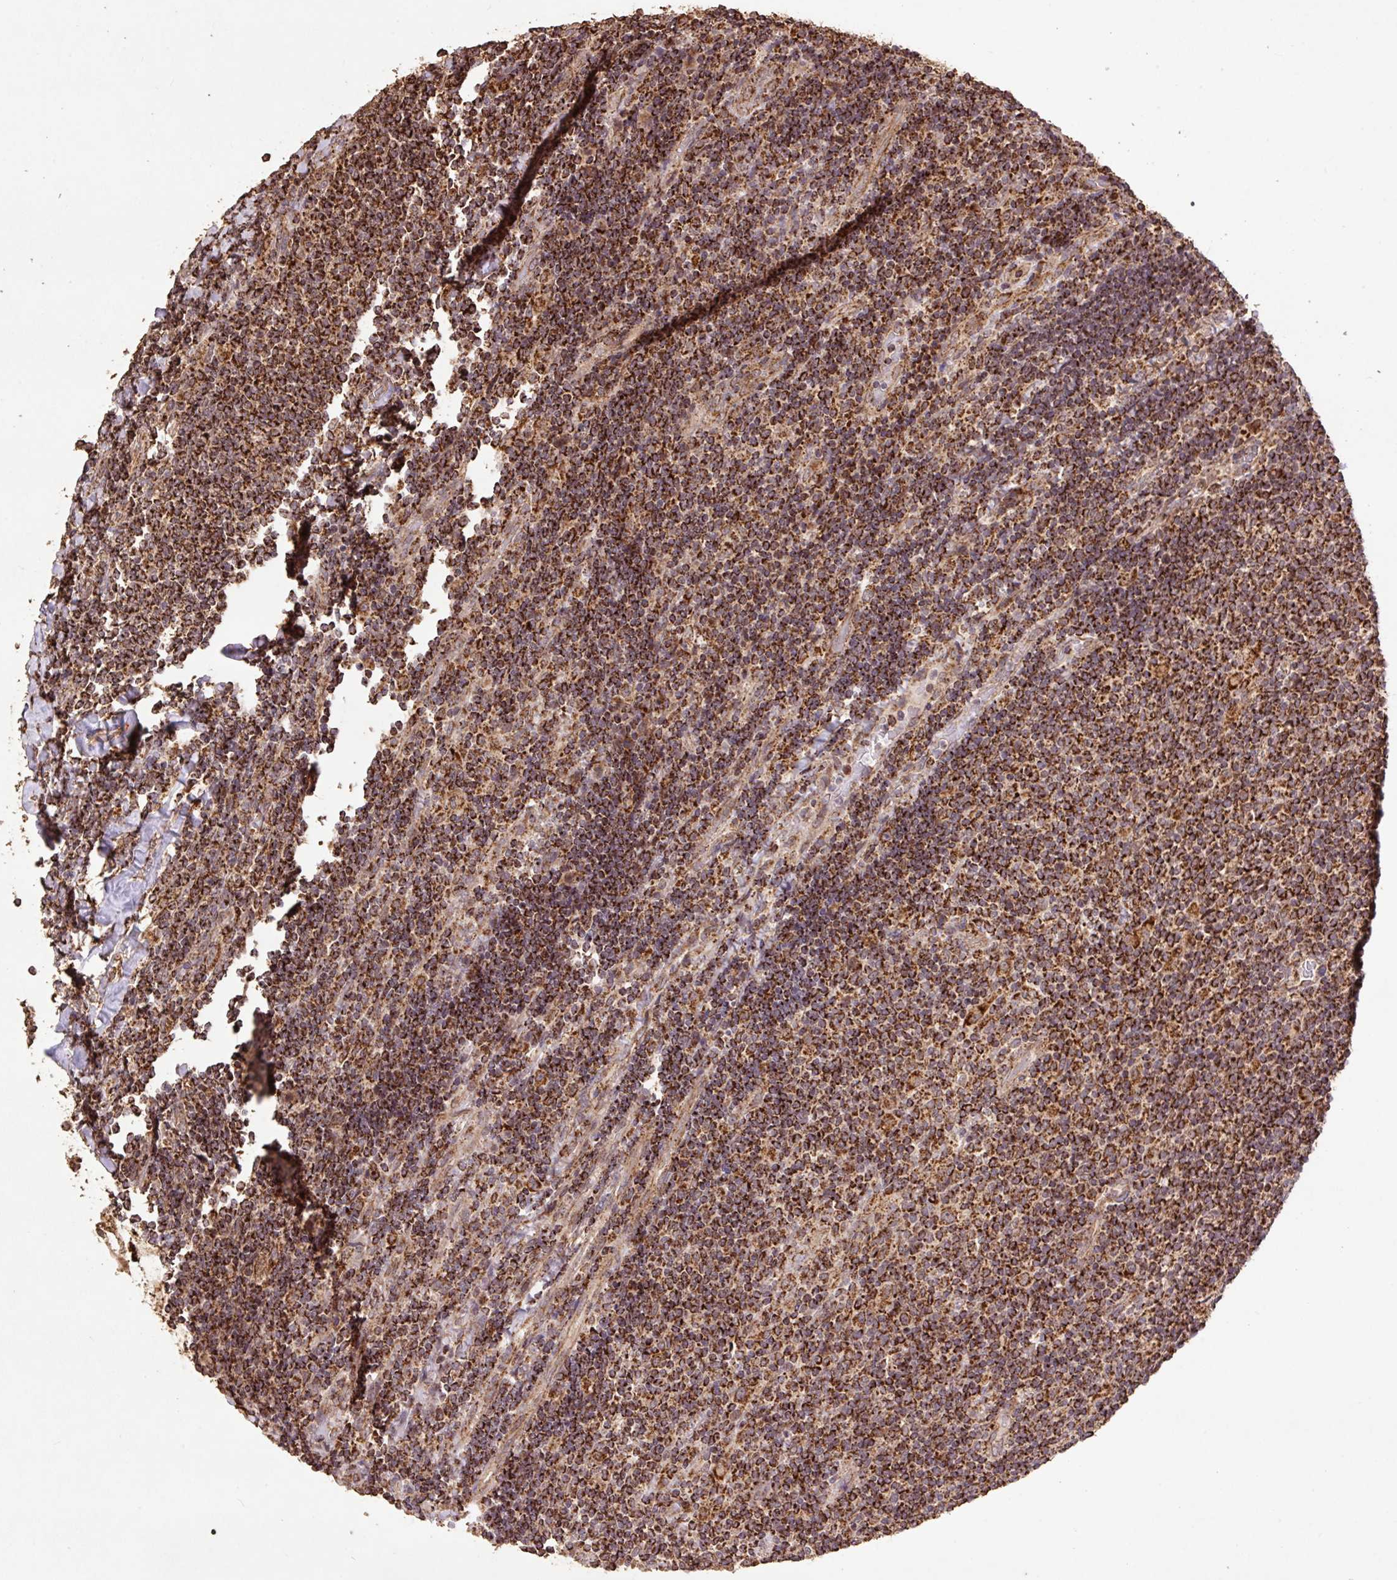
{"staining": {"intensity": "strong", "quantity": ">75%", "location": "cytoplasmic/membranous"}, "tissue": "lymphoma", "cell_type": "Tumor cells", "image_type": "cancer", "snomed": [{"axis": "morphology", "description": "Malignant lymphoma, non-Hodgkin's type, Low grade"}, {"axis": "topography", "description": "Lymph node"}], "caption": "The photomicrograph shows immunohistochemical staining of lymphoma. There is strong cytoplasmic/membranous staining is appreciated in about >75% of tumor cells. The staining was performed using DAB to visualize the protein expression in brown, while the nuclei were stained in blue with hematoxylin (Magnification: 20x).", "gene": "ATP5F1A", "patient": {"sex": "male", "age": 52}}